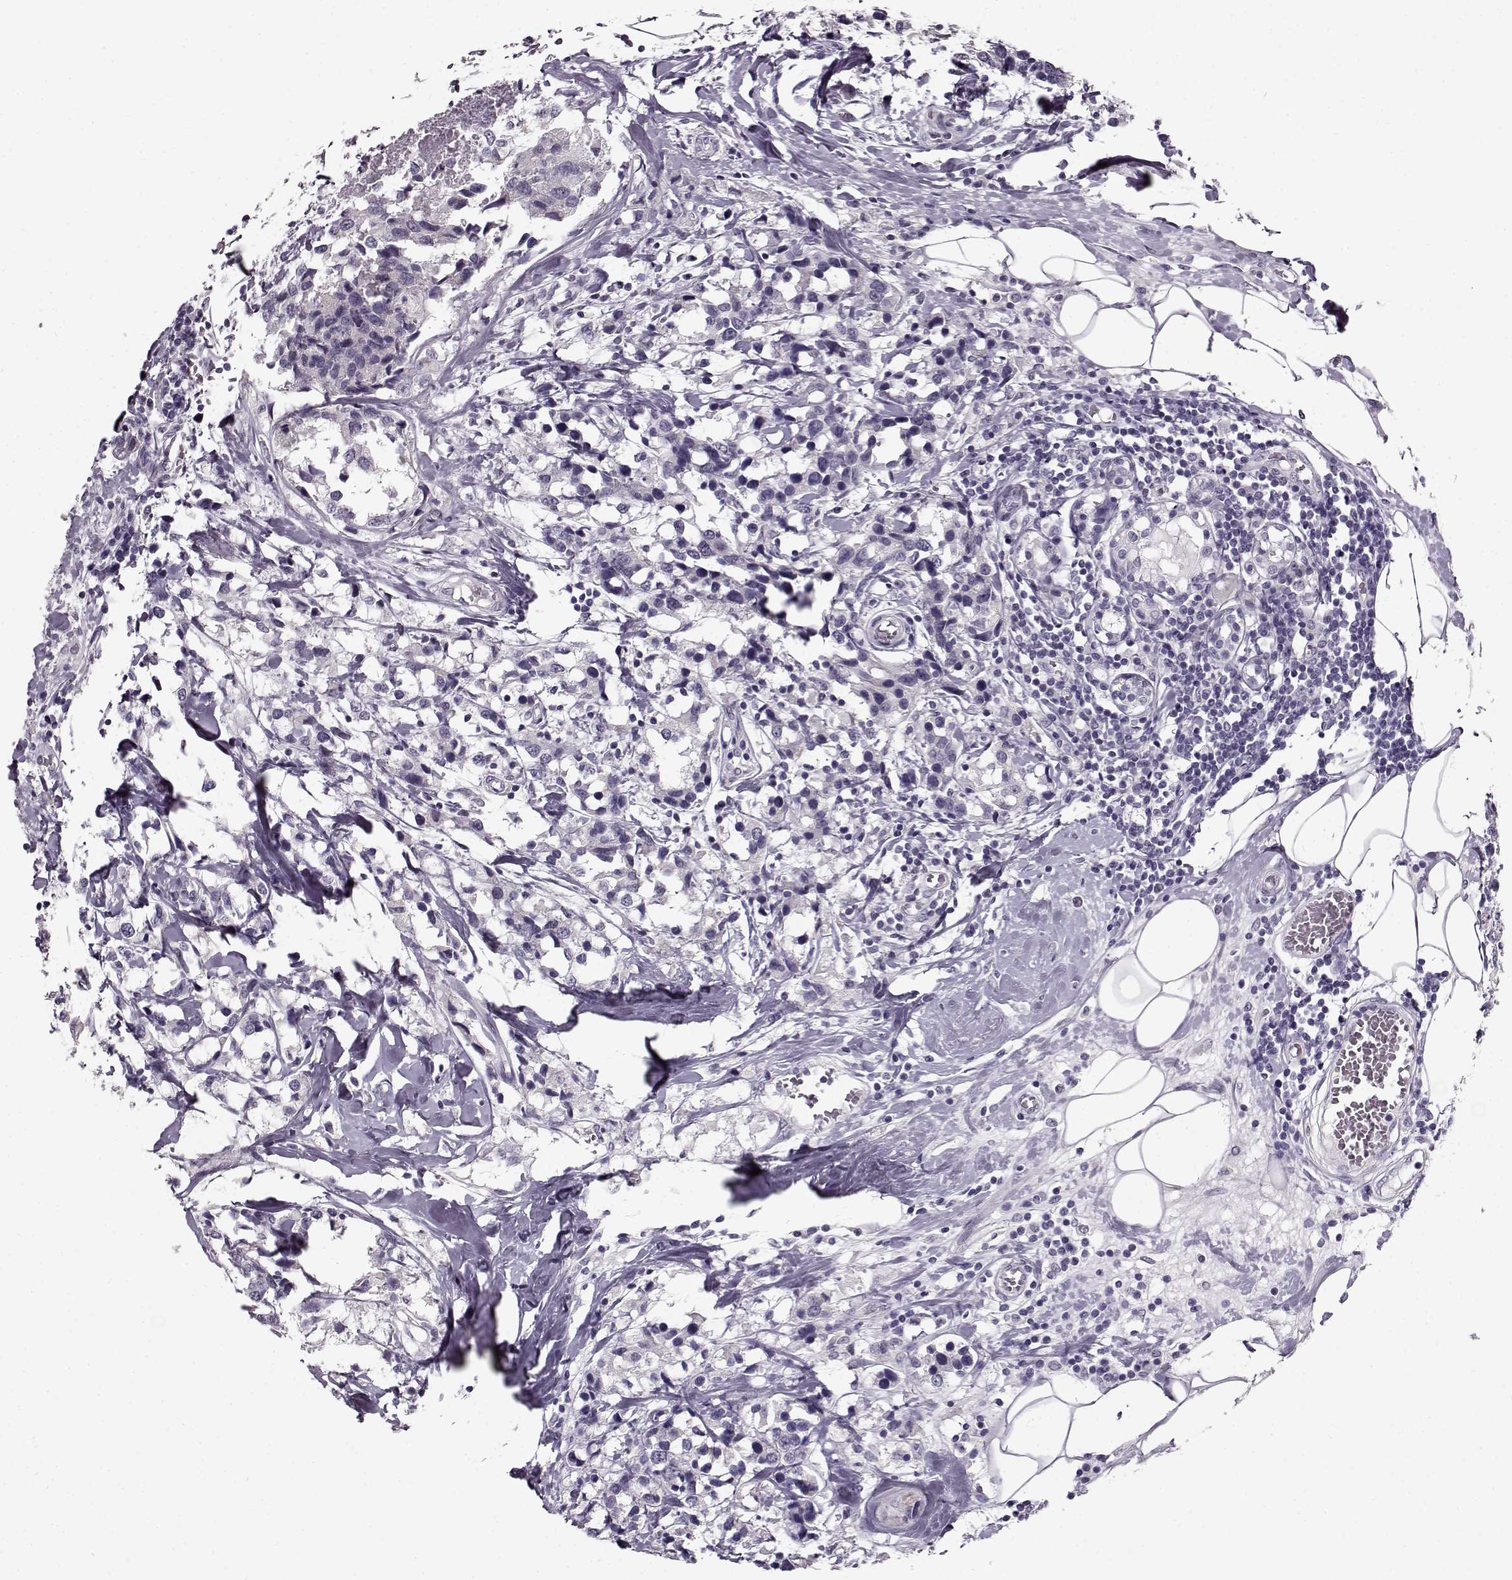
{"staining": {"intensity": "negative", "quantity": "none", "location": "none"}, "tissue": "breast cancer", "cell_type": "Tumor cells", "image_type": "cancer", "snomed": [{"axis": "morphology", "description": "Lobular carcinoma"}, {"axis": "topography", "description": "Breast"}], "caption": "A high-resolution micrograph shows IHC staining of breast lobular carcinoma, which reveals no significant expression in tumor cells.", "gene": "RP1L1", "patient": {"sex": "female", "age": 59}}